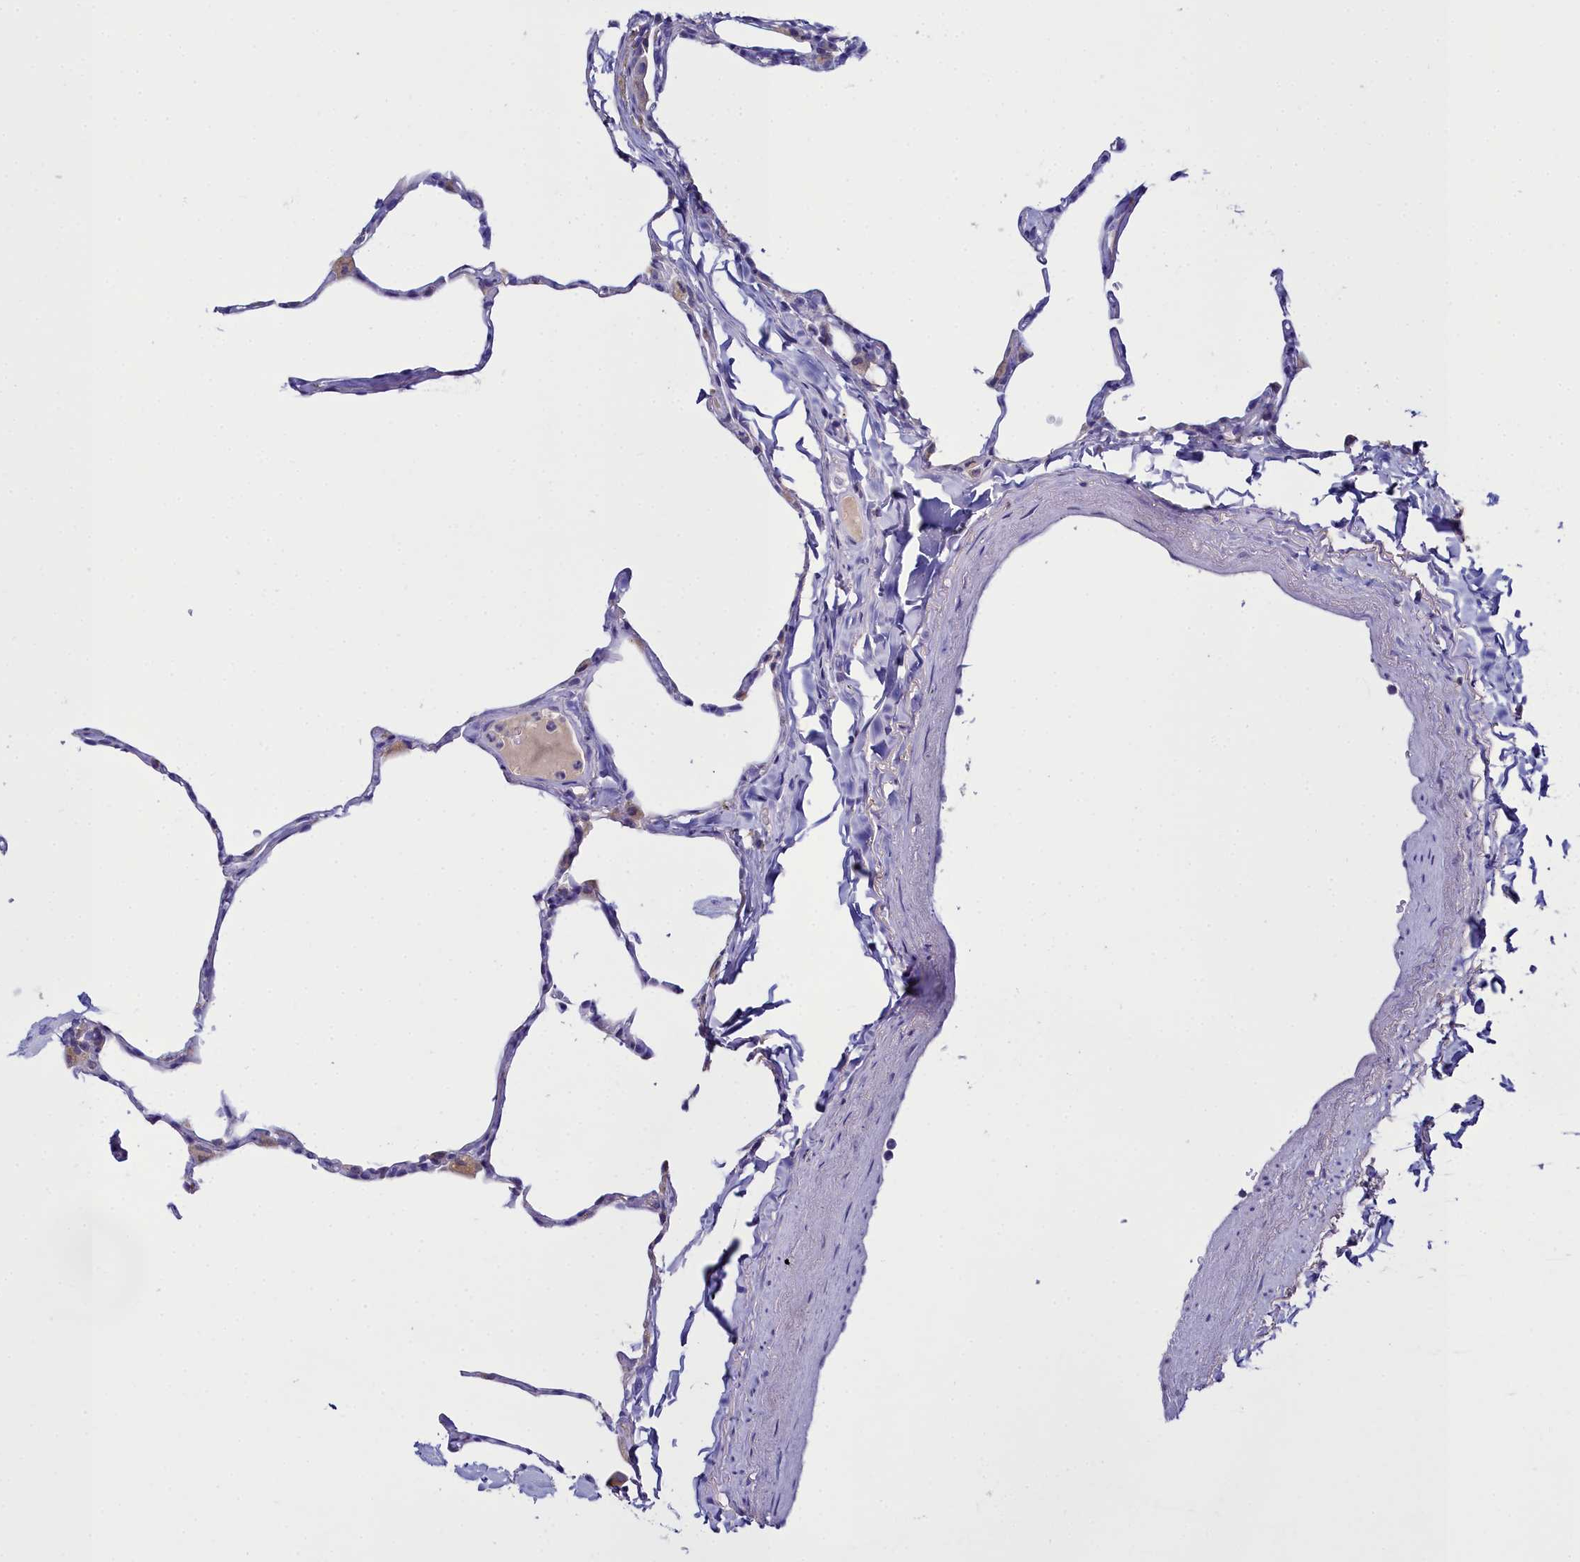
{"staining": {"intensity": "negative", "quantity": "none", "location": "none"}, "tissue": "lung", "cell_type": "Alveolar cells", "image_type": "normal", "snomed": [{"axis": "morphology", "description": "Normal tissue, NOS"}, {"axis": "topography", "description": "Lung"}], "caption": "DAB immunohistochemical staining of unremarkable human lung shows no significant expression in alveolar cells. The staining was performed using DAB (3,3'-diaminobenzidine) to visualize the protein expression in brown, while the nuclei were stained in blue with hematoxylin (Magnification: 20x).", "gene": "ELAPOR2", "patient": {"sex": "male", "age": 65}}